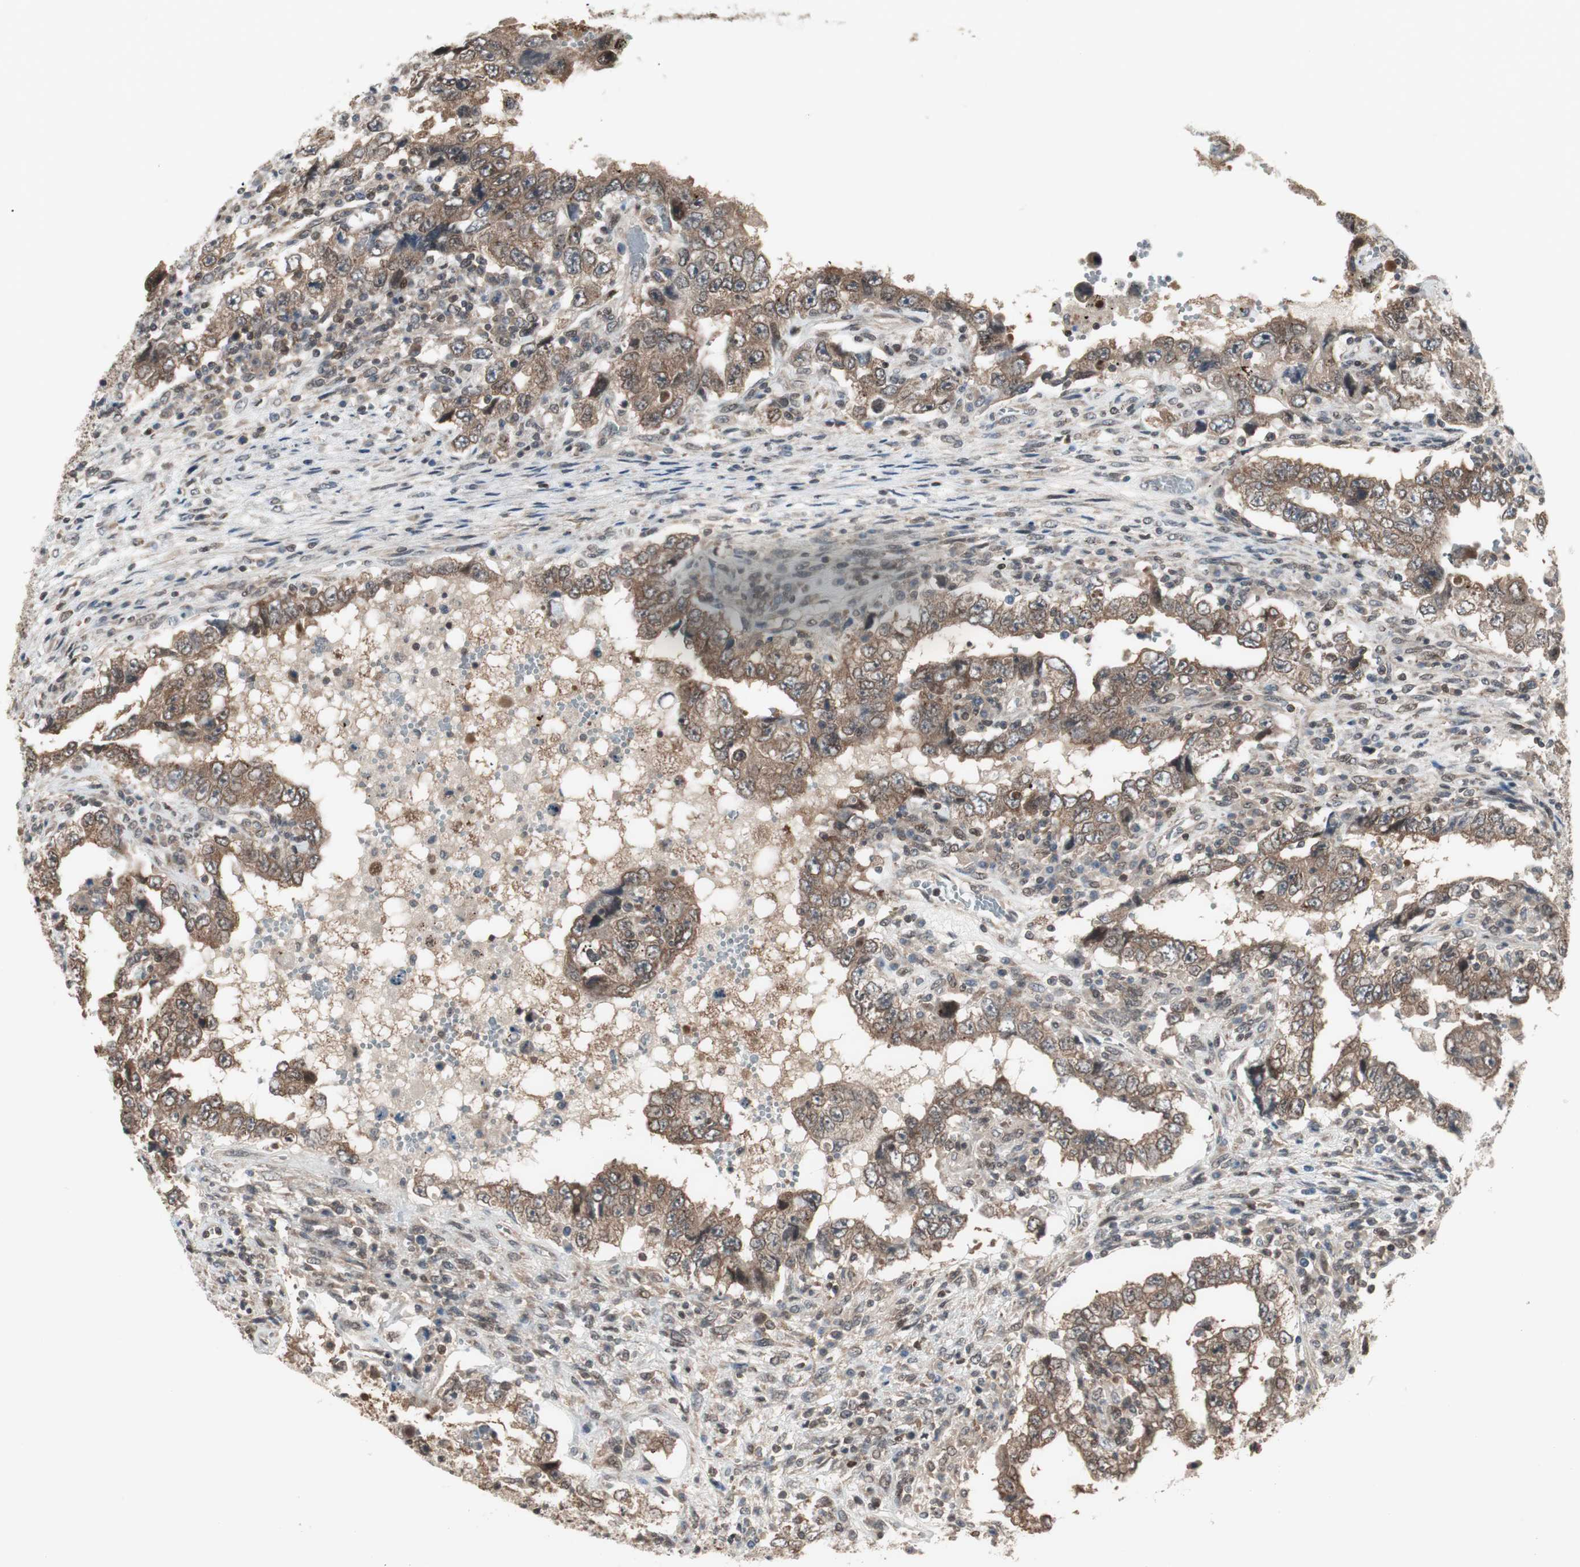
{"staining": {"intensity": "moderate", "quantity": "25%-75%", "location": "cytoplasmic/membranous"}, "tissue": "testis cancer", "cell_type": "Tumor cells", "image_type": "cancer", "snomed": [{"axis": "morphology", "description": "Carcinoma, Embryonal, NOS"}, {"axis": "topography", "description": "Testis"}], "caption": "This image displays IHC staining of testis cancer (embryonal carcinoma), with medium moderate cytoplasmic/membranous staining in about 25%-75% of tumor cells.", "gene": "UBE2I", "patient": {"sex": "male", "age": 26}}